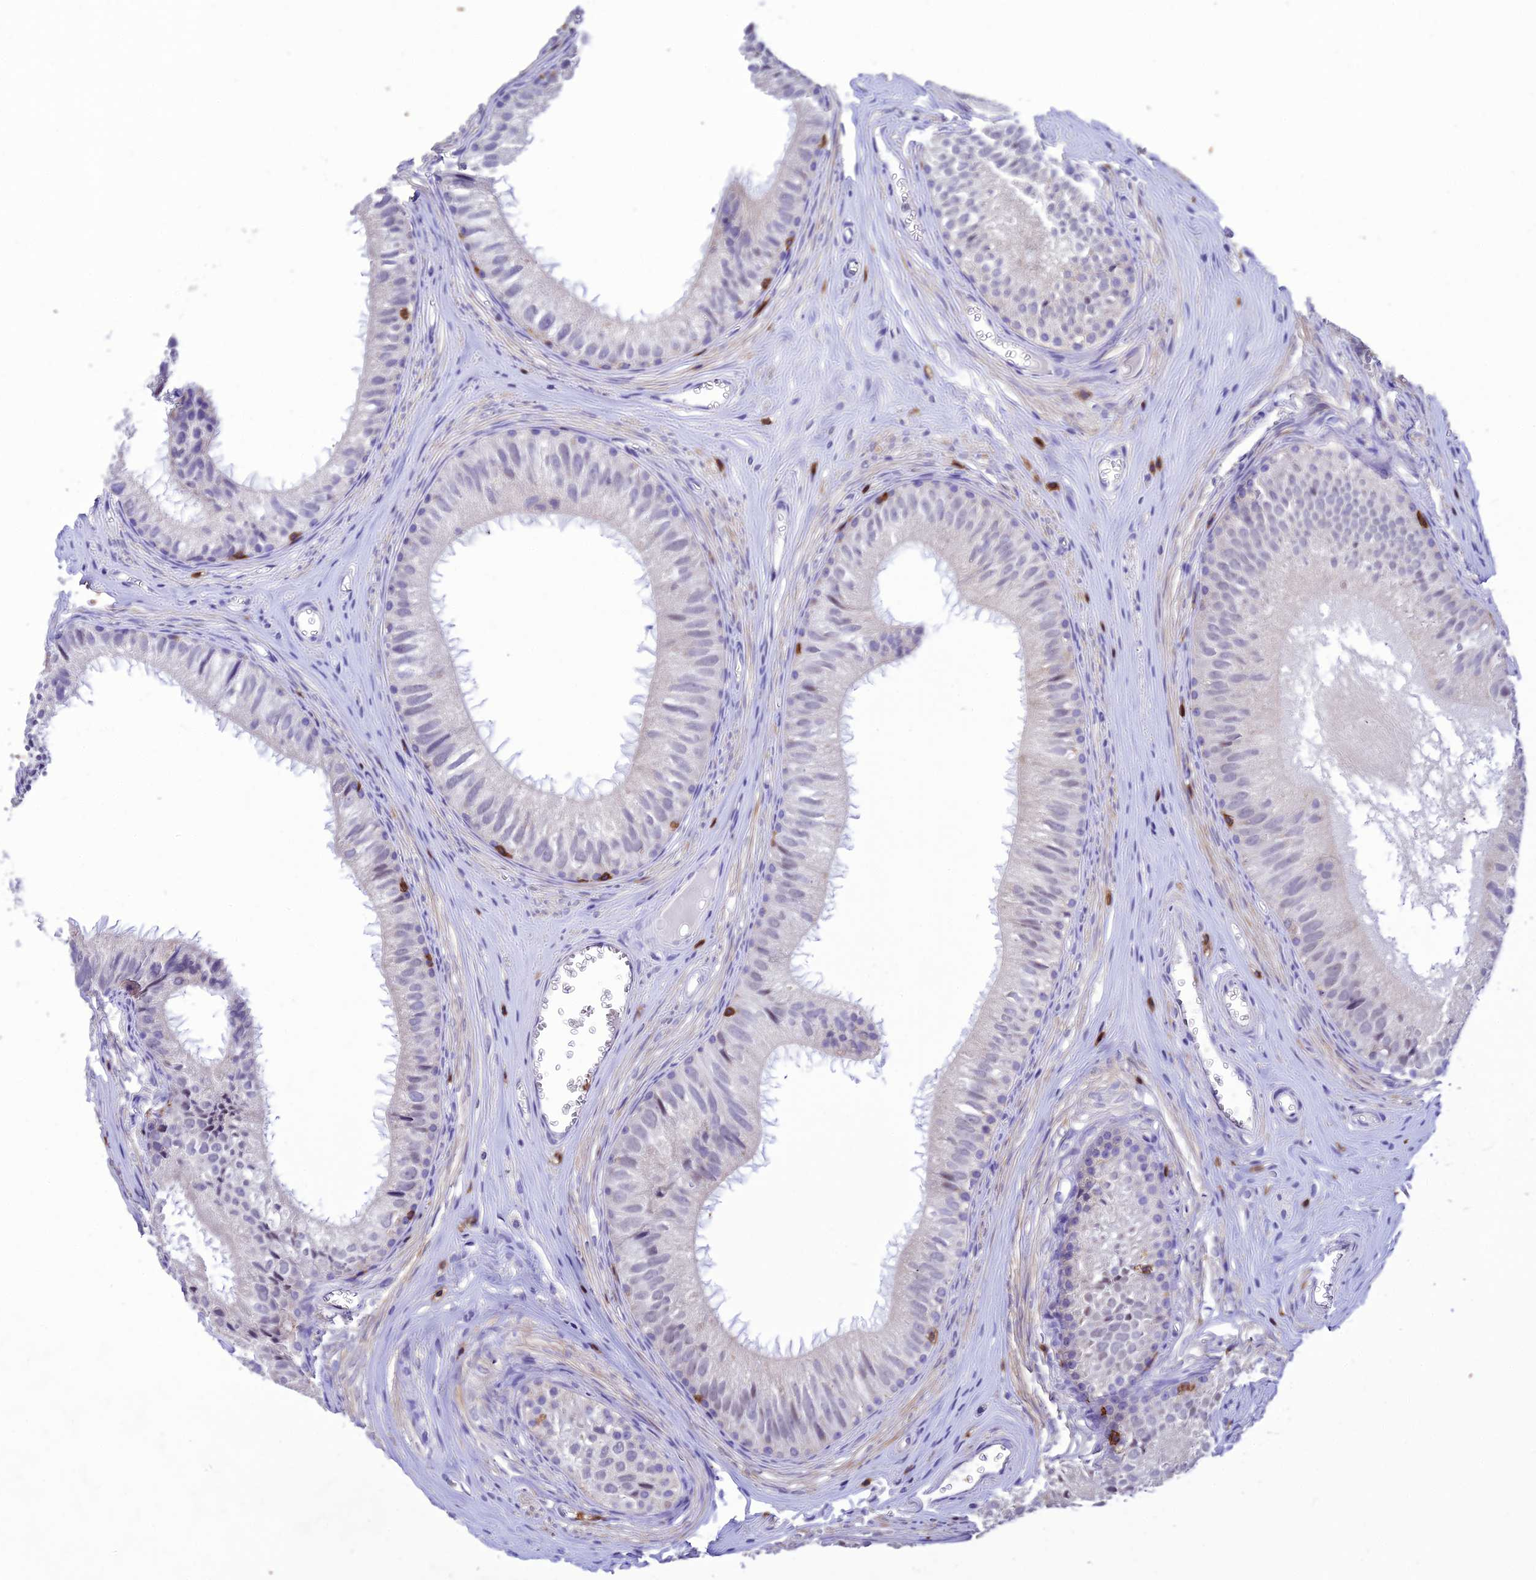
{"staining": {"intensity": "negative", "quantity": "none", "location": "none"}, "tissue": "epididymis", "cell_type": "Glandular cells", "image_type": "normal", "snomed": [{"axis": "morphology", "description": "Normal tissue, NOS"}, {"axis": "topography", "description": "Epididymis"}], "caption": "IHC of benign epididymis displays no positivity in glandular cells. The staining was performed using DAB to visualize the protein expression in brown, while the nuclei were stained in blue with hematoxylin (Magnification: 20x).", "gene": "PTPRCAP", "patient": {"sex": "male", "age": 36}}